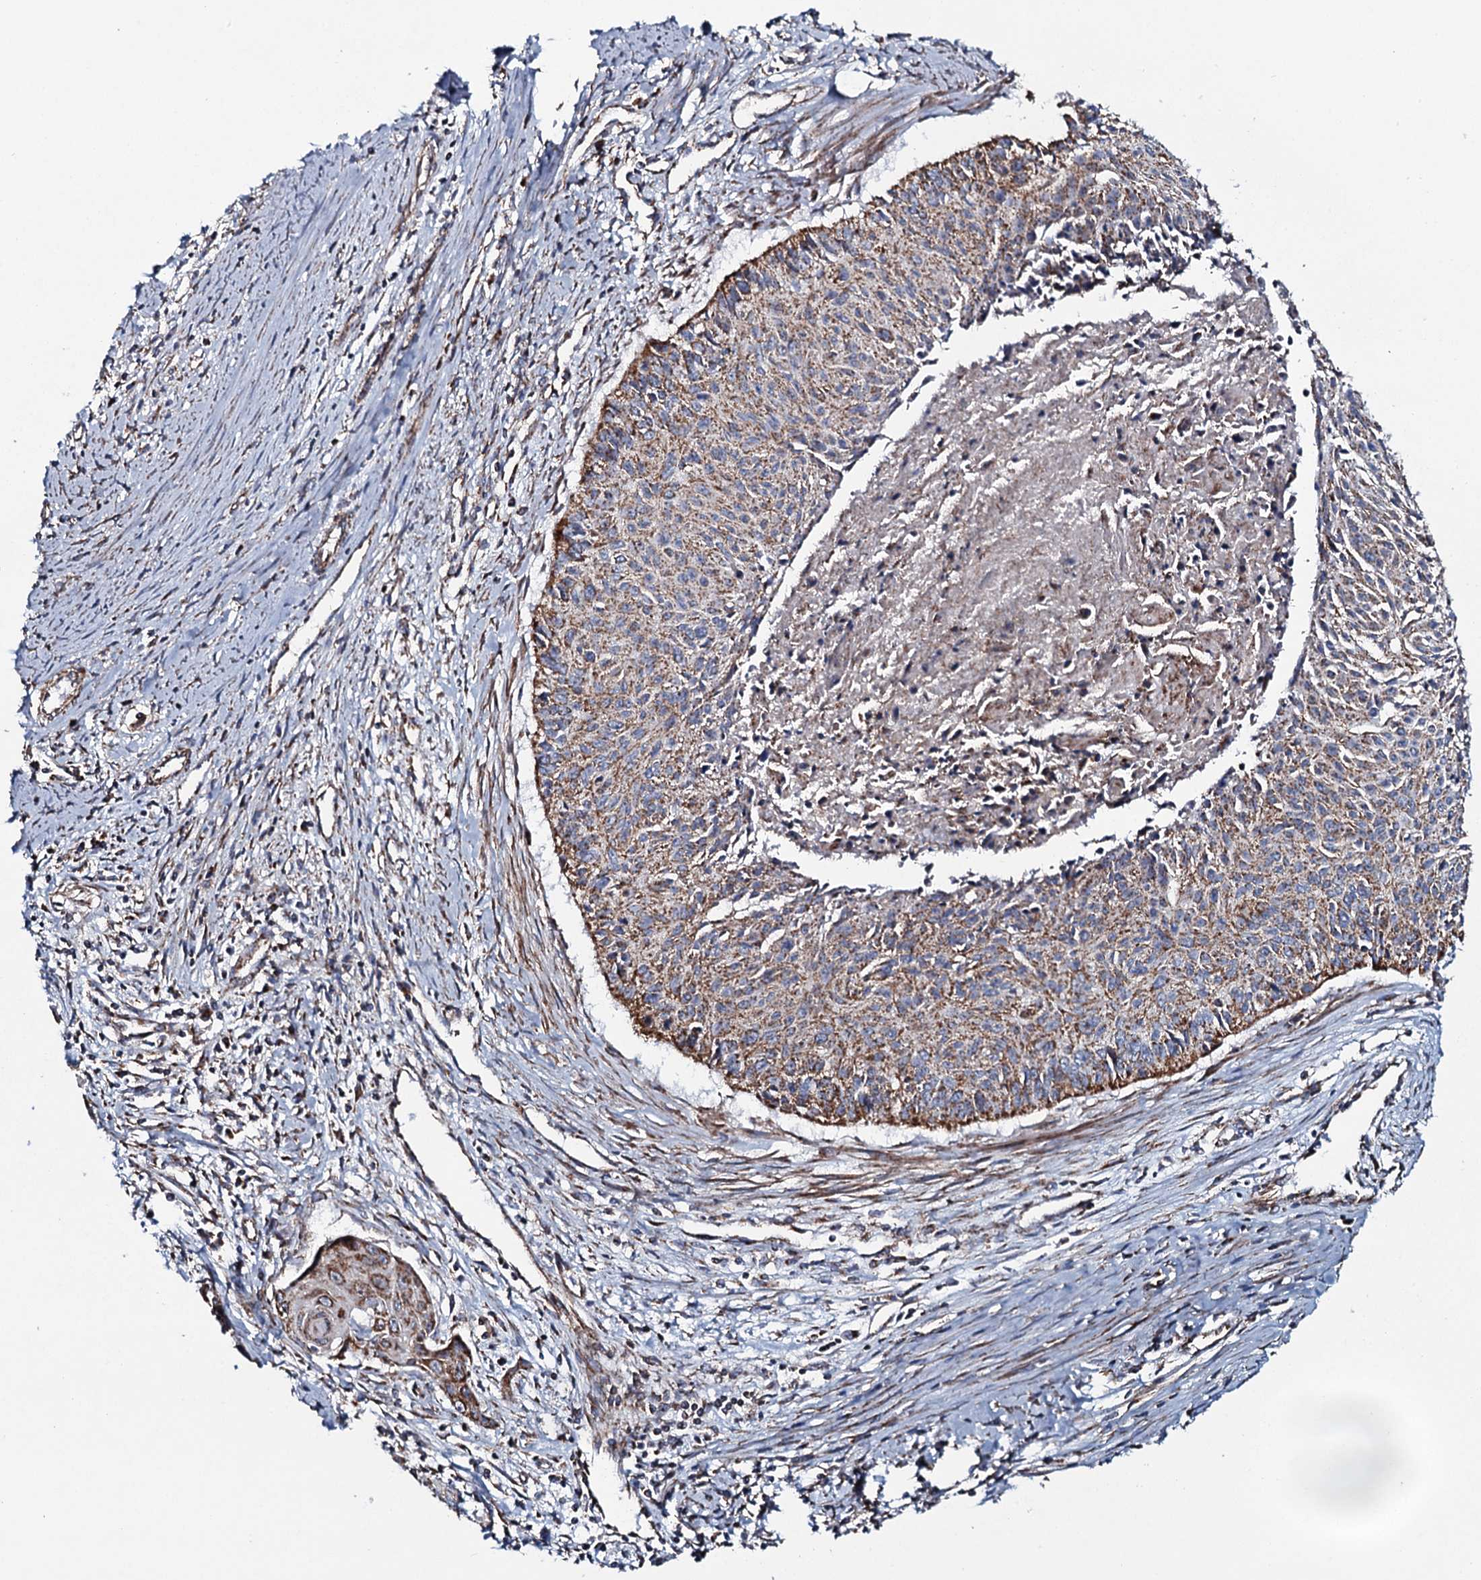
{"staining": {"intensity": "moderate", "quantity": ">75%", "location": "cytoplasmic/membranous"}, "tissue": "cervical cancer", "cell_type": "Tumor cells", "image_type": "cancer", "snomed": [{"axis": "morphology", "description": "Squamous cell carcinoma, NOS"}, {"axis": "topography", "description": "Cervix"}], "caption": "An image of human cervical cancer (squamous cell carcinoma) stained for a protein demonstrates moderate cytoplasmic/membranous brown staining in tumor cells. The protein of interest is stained brown, and the nuclei are stained in blue (DAB IHC with brightfield microscopy, high magnification).", "gene": "EVC2", "patient": {"sex": "female", "age": 55}}